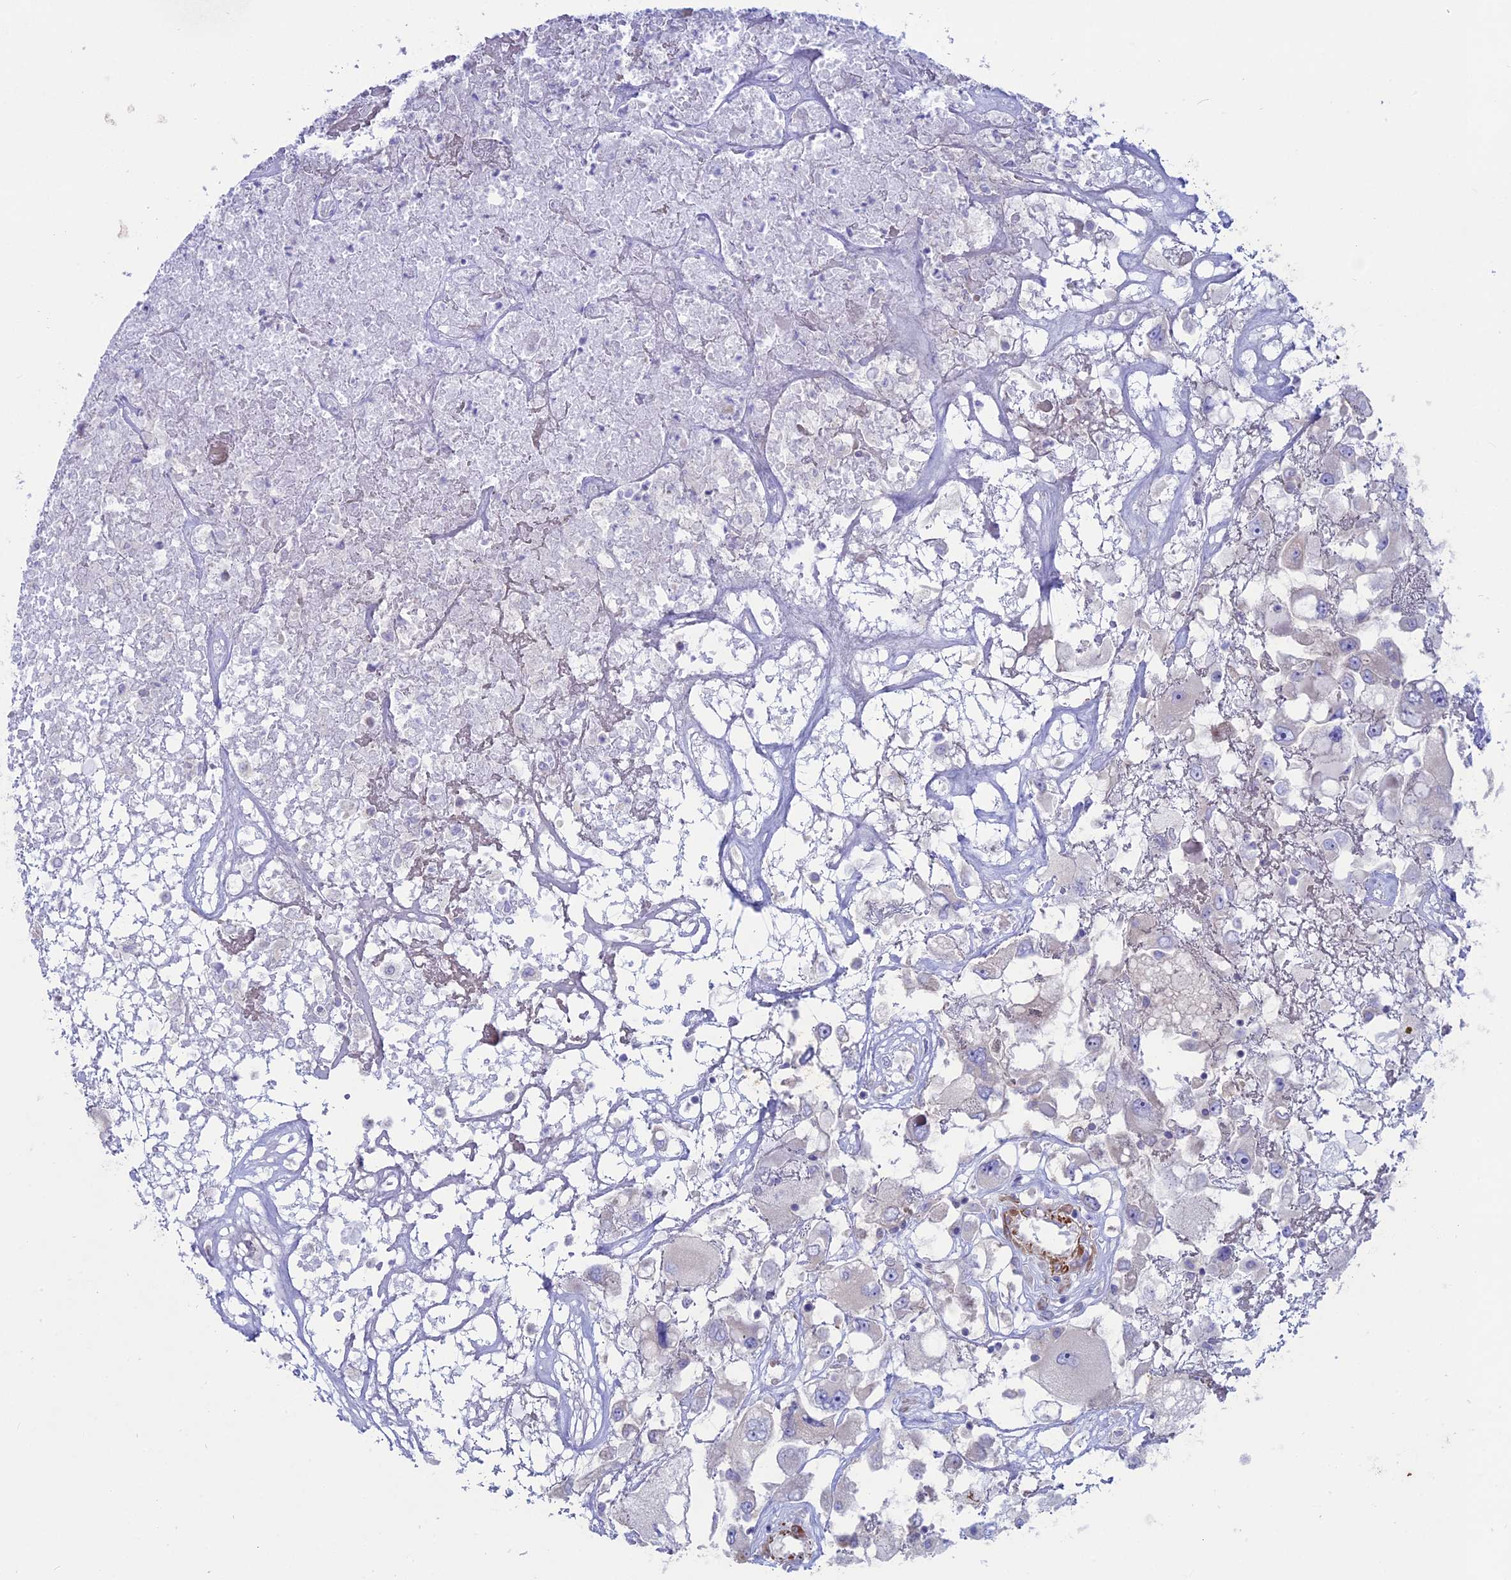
{"staining": {"intensity": "negative", "quantity": "none", "location": "none"}, "tissue": "renal cancer", "cell_type": "Tumor cells", "image_type": "cancer", "snomed": [{"axis": "morphology", "description": "Adenocarcinoma, NOS"}, {"axis": "topography", "description": "Kidney"}], "caption": "There is no significant expression in tumor cells of adenocarcinoma (renal).", "gene": "MYO5B", "patient": {"sex": "female", "age": 52}}